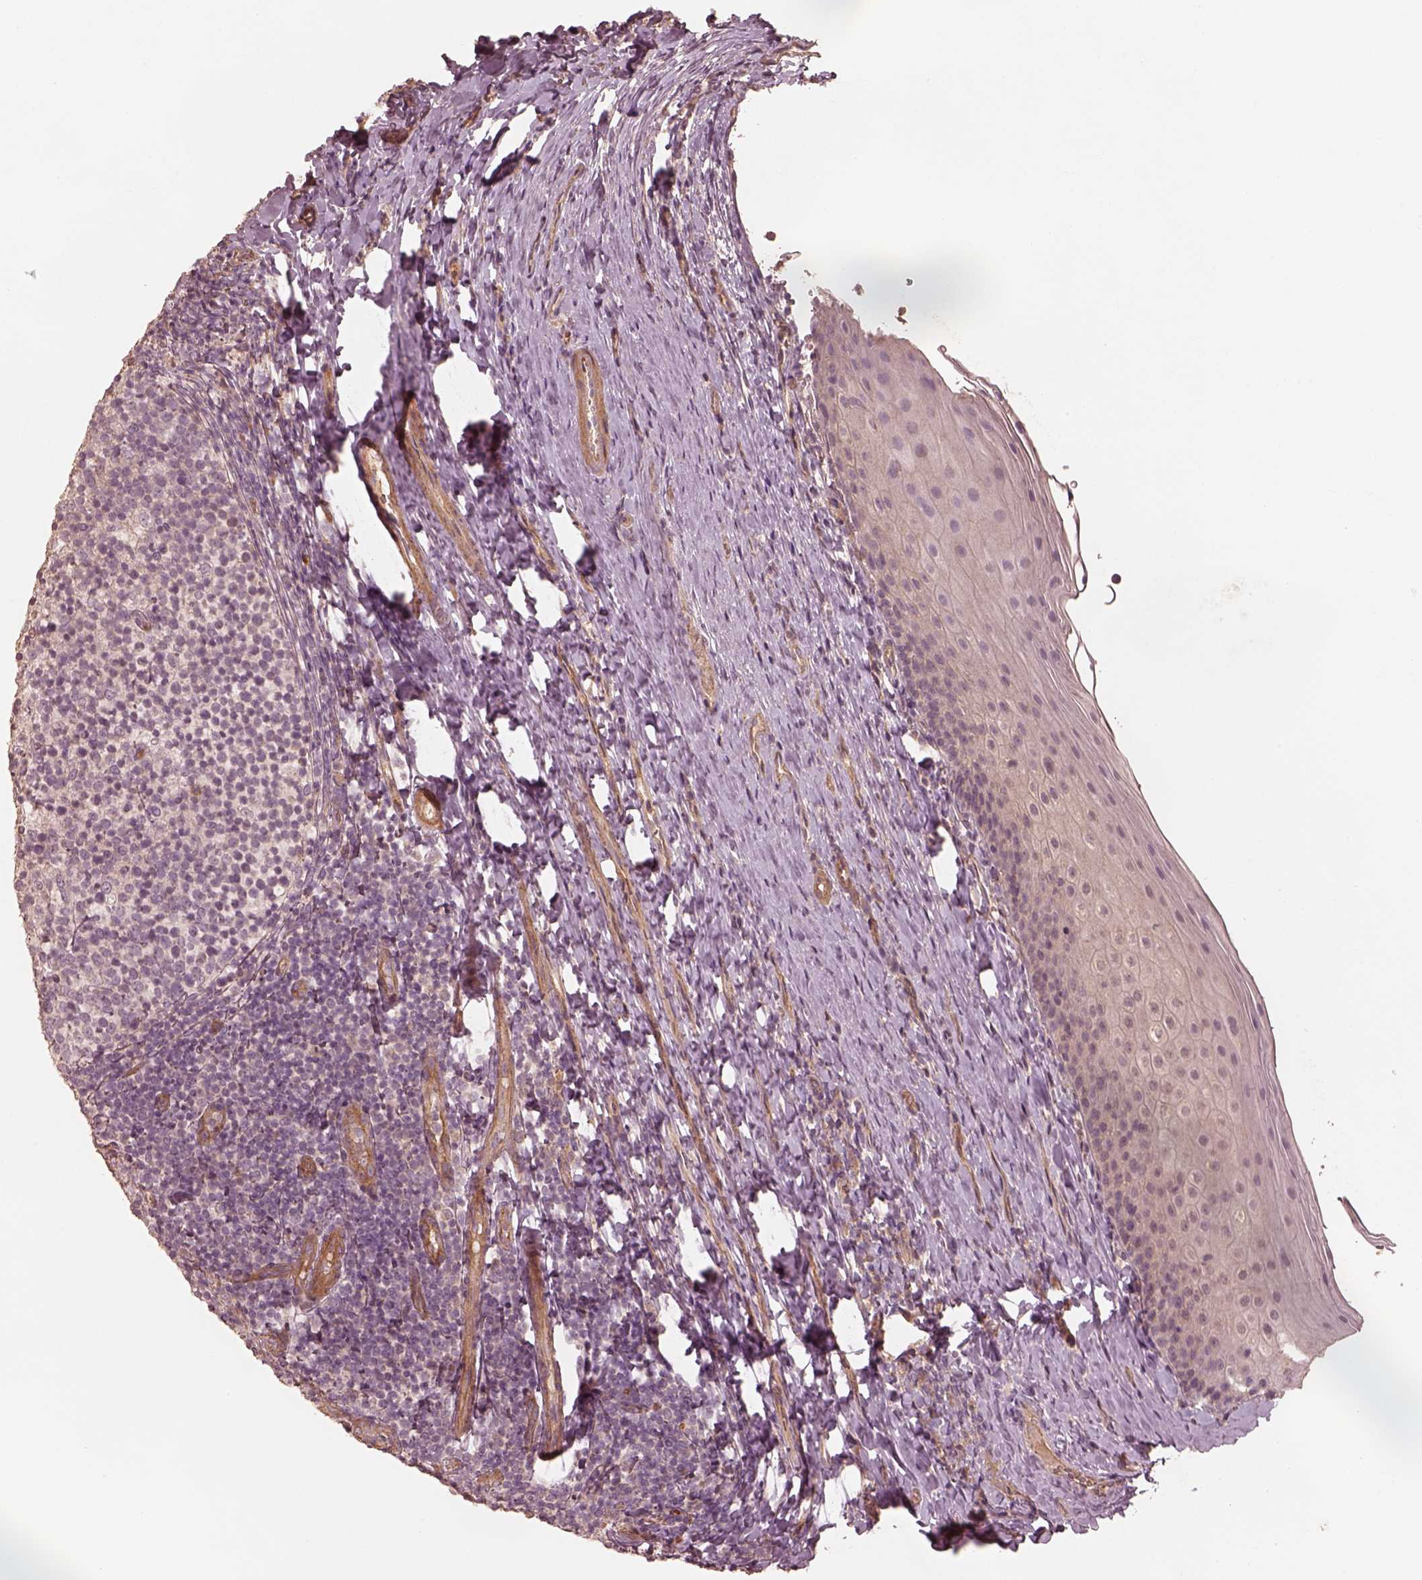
{"staining": {"intensity": "negative", "quantity": "none", "location": "none"}, "tissue": "tonsil", "cell_type": "Germinal center cells", "image_type": "normal", "snomed": [{"axis": "morphology", "description": "Normal tissue, NOS"}, {"axis": "topography", "description": "Tonsil"}], "caption": "Immunohistochemistry histopathology image of unremarkable tonsil: human tonsil stained with DAB displays no significant protein staining in germinal center cells.", "gene": "OTOGL", "patient": {"sex": "female", "age": 10}}